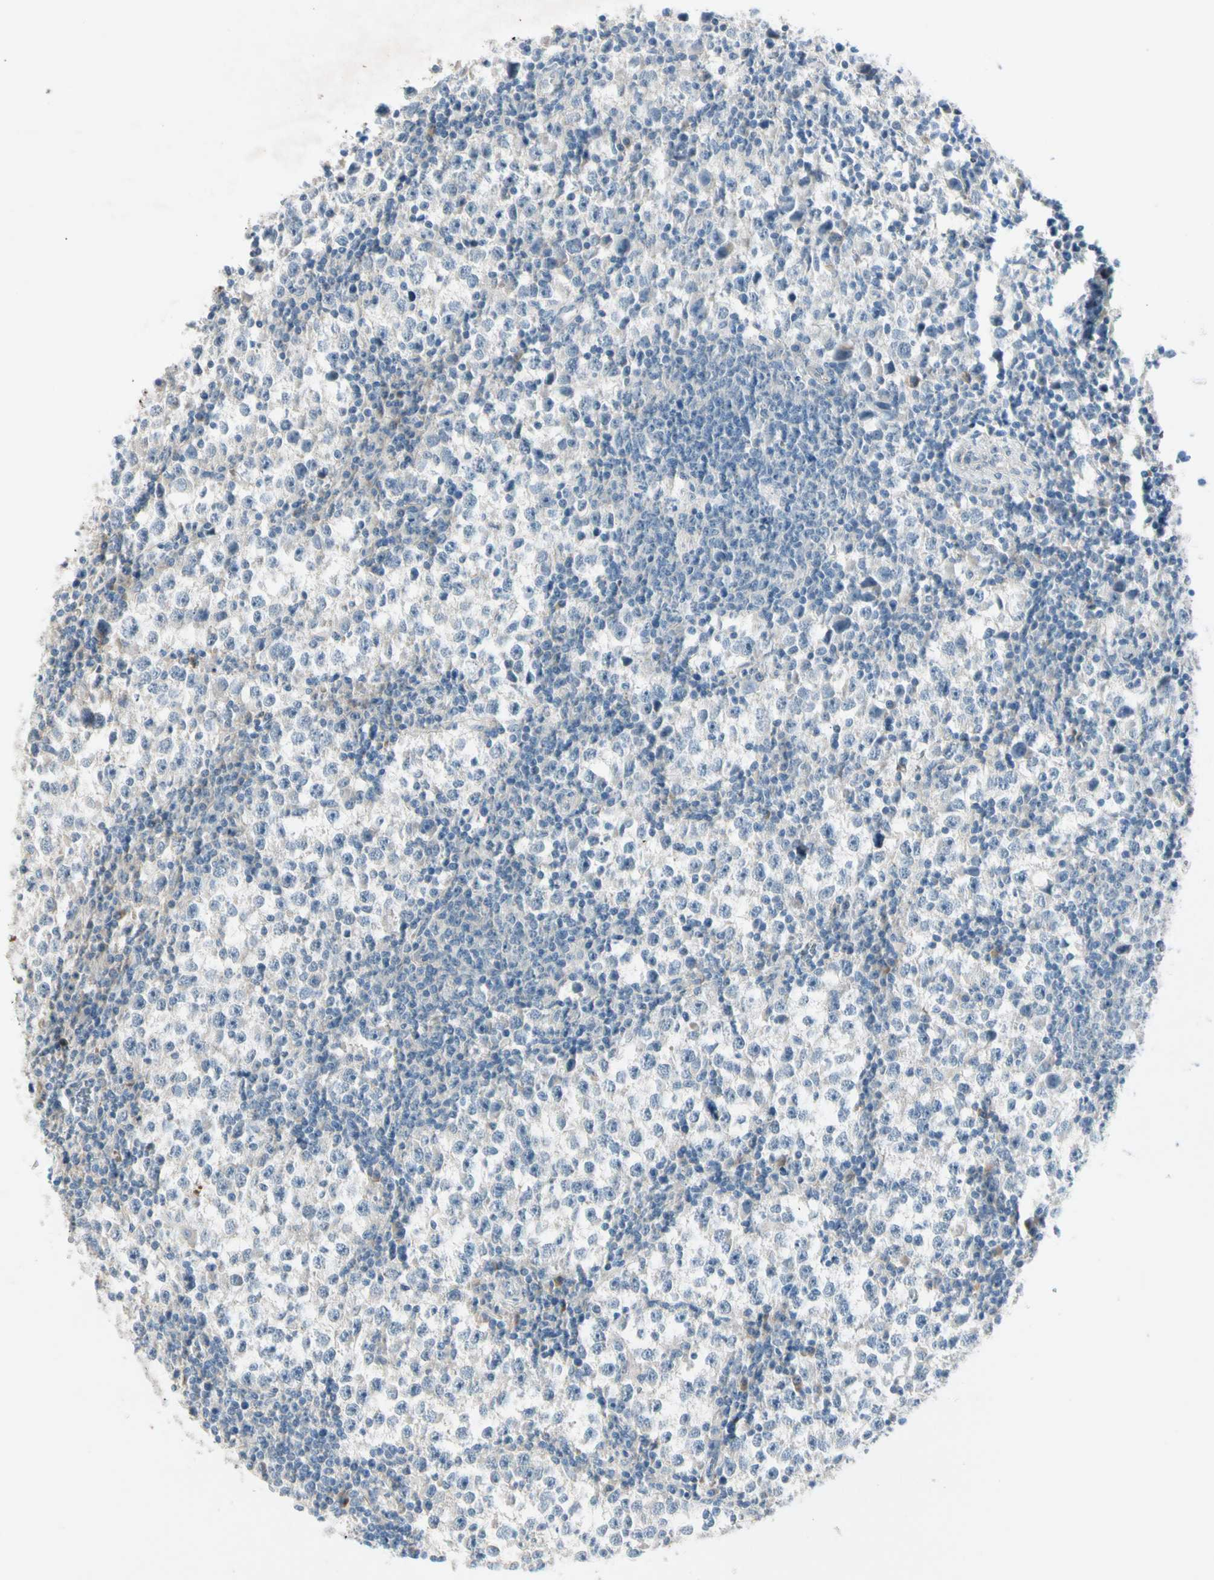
{"staining": {"intensity": "negative", "quantity": "none", "location": "none"}, "tissue": "testis cancer", "cell_type": "Tumor cells", "image_type": "cancer", "snomed": [{"axis": "morphology", "description": "Seminoma, NOS"}, {"axis": "topography", "description": "Testis"}], "caption": "Immunohistochemistry (IHC) image of human seminoma (testis) stained for a protein (brown), which shows no positivity in tumor cells.", "gene": "SERPIND1", "patient": {"sex": "male", "age": 65}}